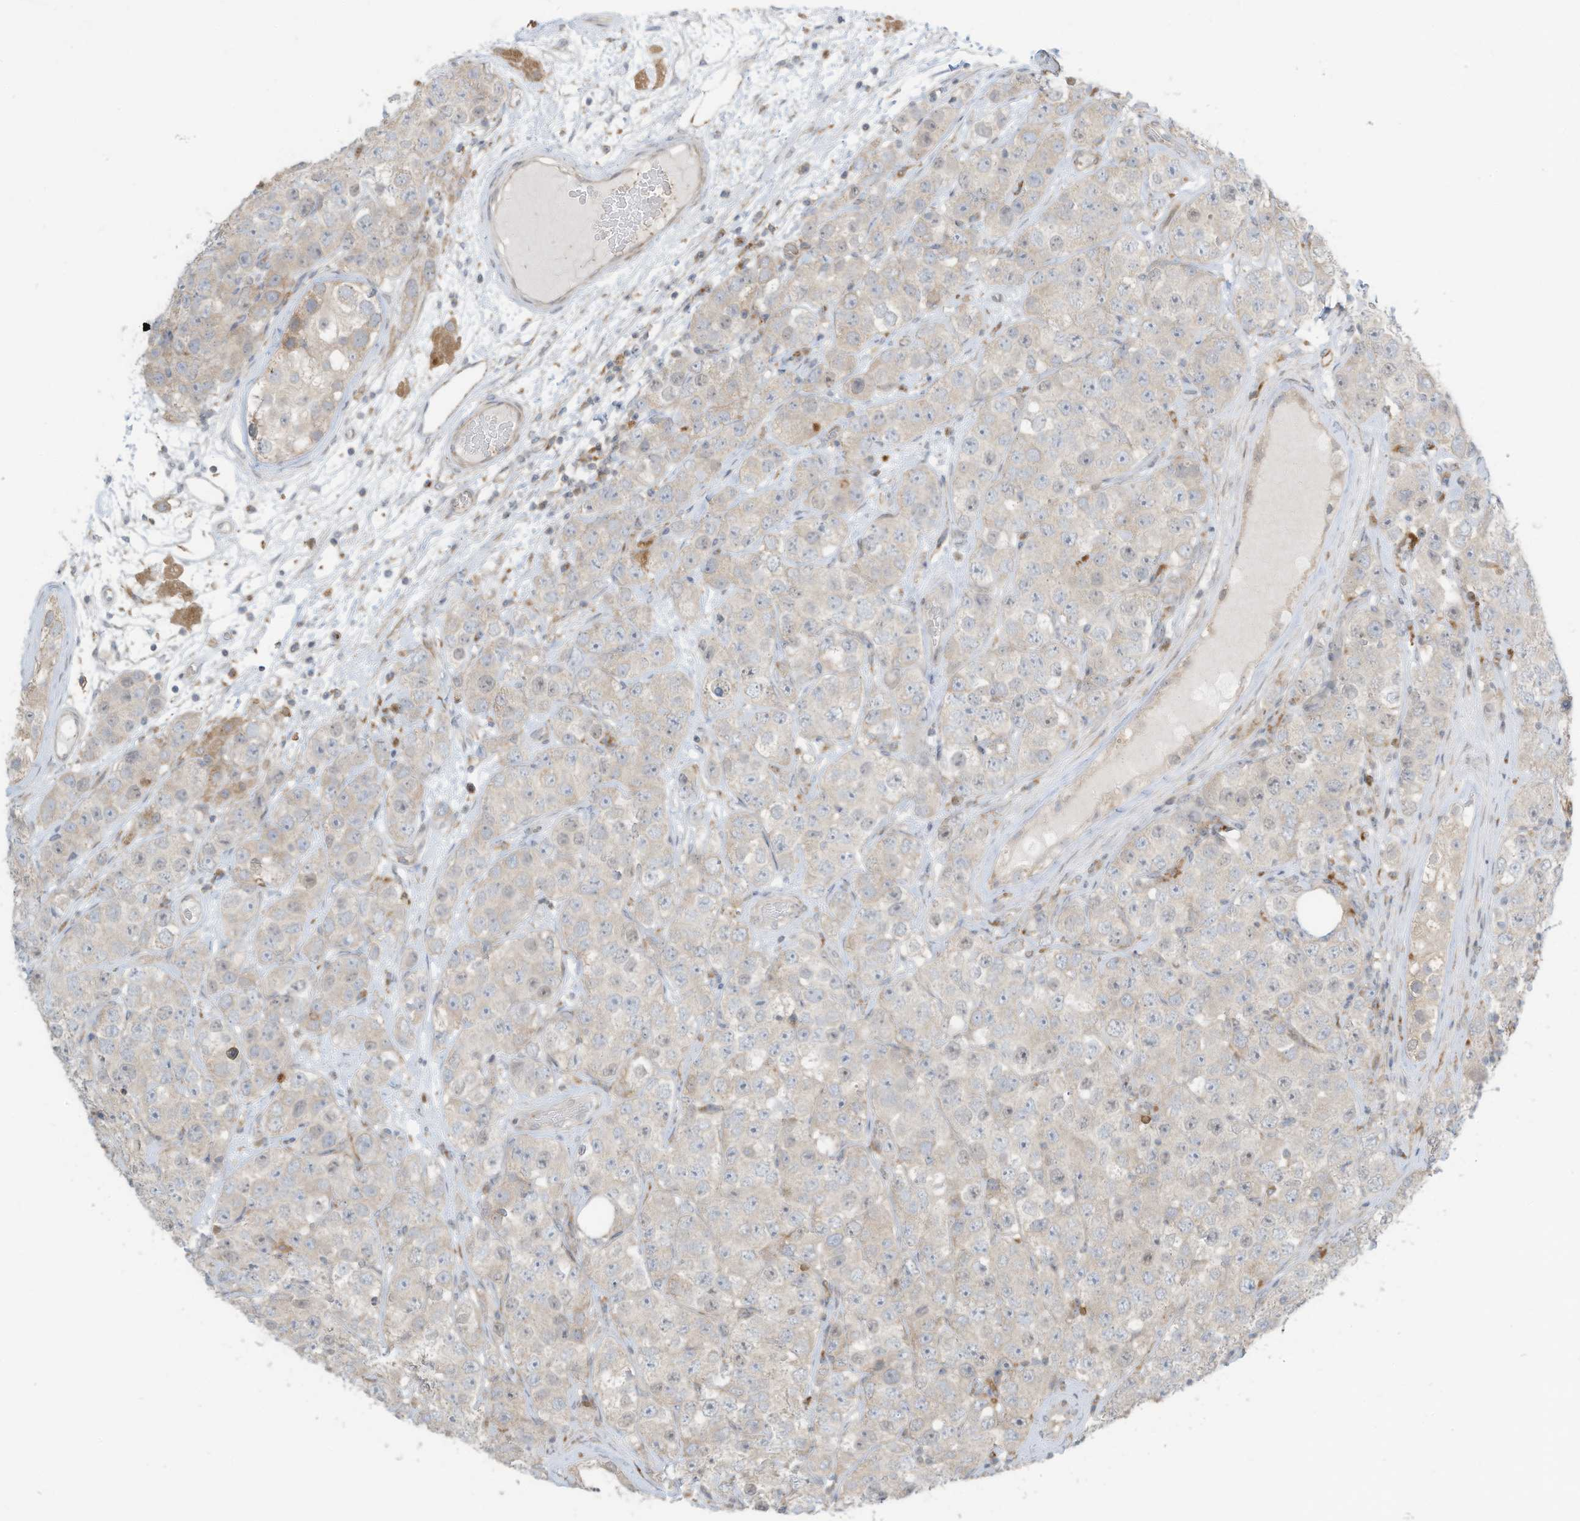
{"staining": {"intensity": "negative", "quantity": "none", "location": "none"}, "tissue": "testis cancer", "cell_type": "Tumor cells", "image_type": "cancer", "snomed": [{"axis": "morphology", "description": "Seminoma, NOS"}, {"axis": "topography", "description": "Testis"}], "caption": "Immunohistochemistry (IHC) of human testis cancer reveals no expression in tumor cells.", "gene": "DZIP3", "patient": {"sex": "male", "age": 28}}